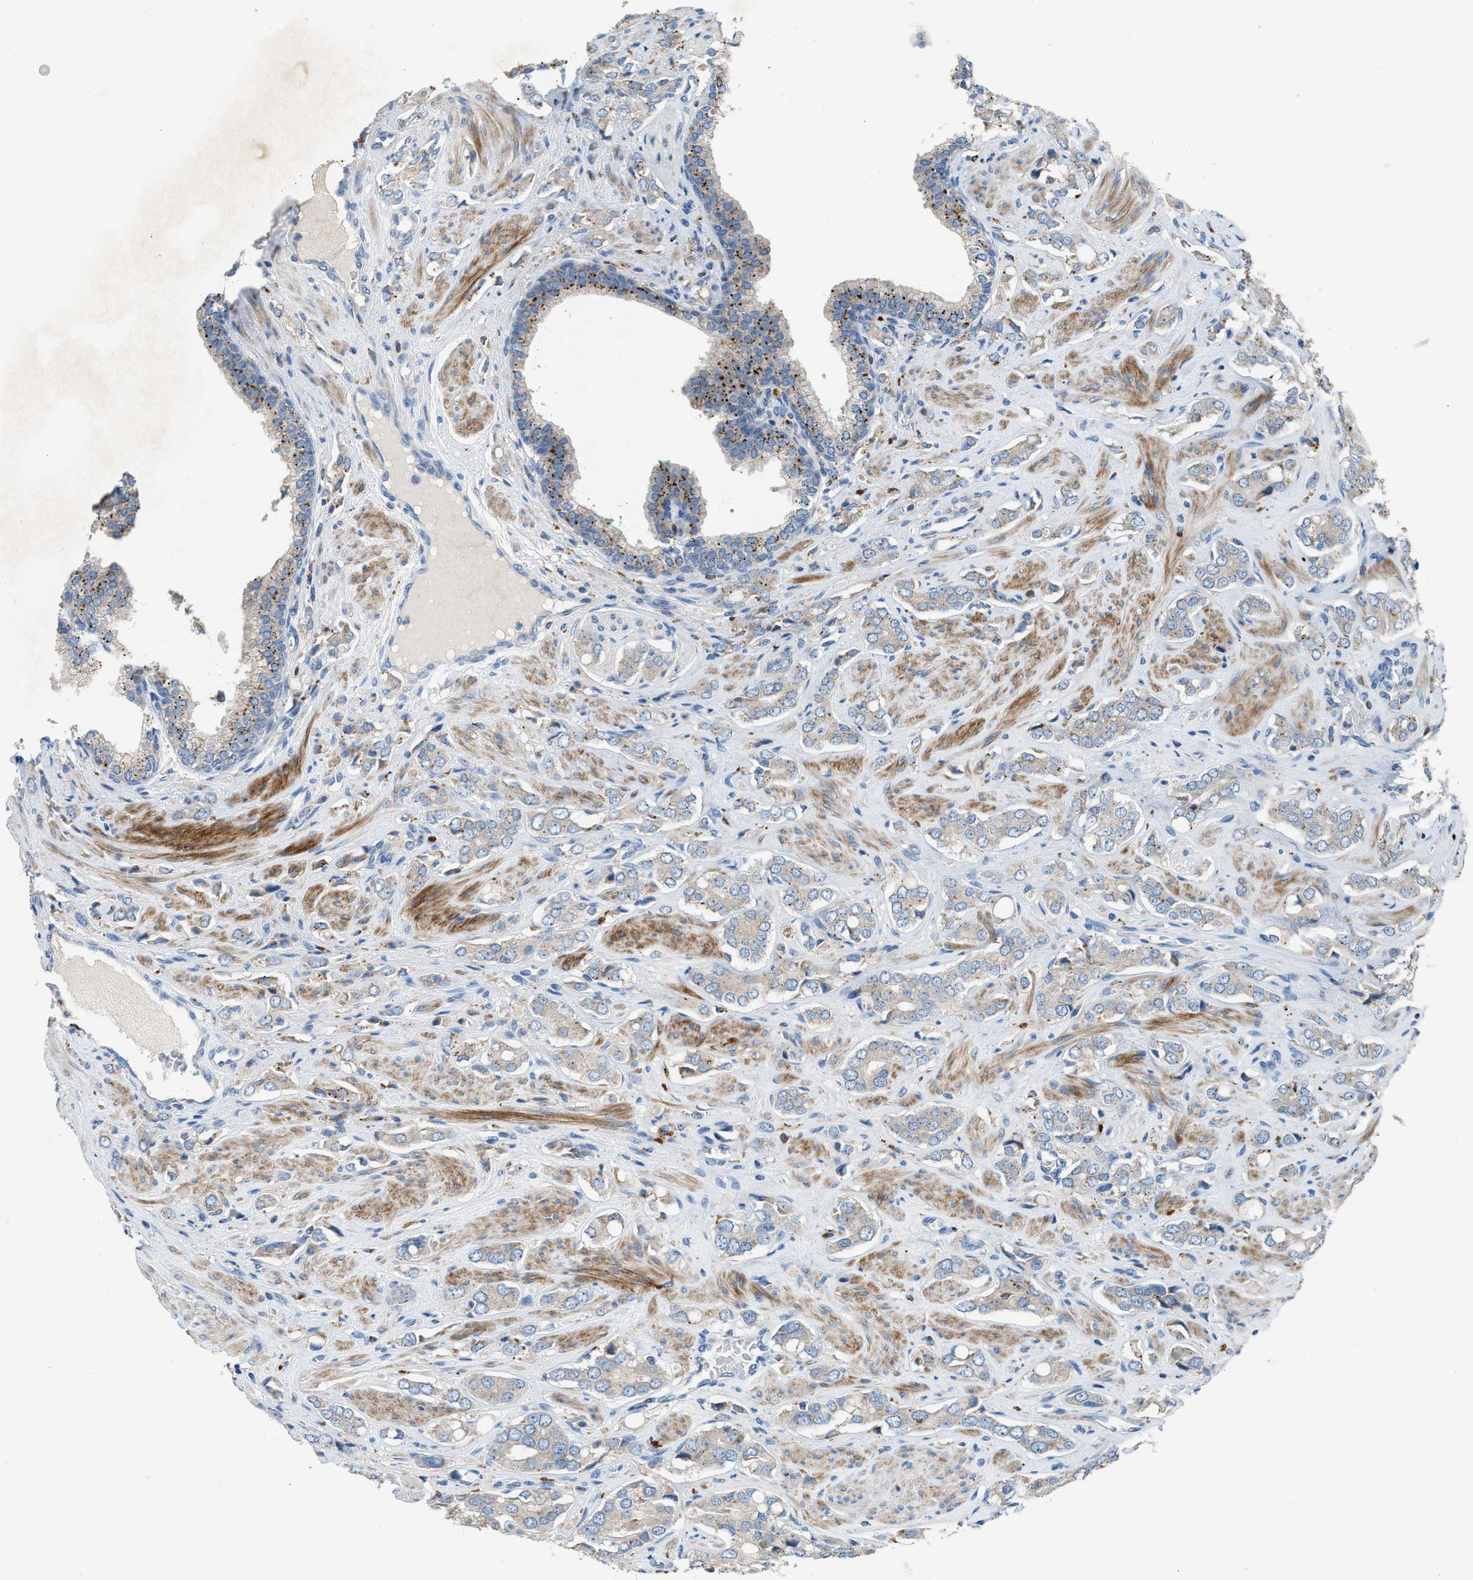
{"staining": {"intensity": "weak", "quantity": "25%-75%", "location": "cytoplasmic/membranous"}, "tissue": "prostate cancer", "cell_type": "Tumor cells", "image_type": "cancer", "snomed": [{"axis": "morphology", "description": "Adenocarcinoma, High grade"}, {"axis": "topography", "description": "Prostate"}], "caption": "This micrograph reveals IHC staining of prostate cancer (high-grade adenocarcinoma), with low weak cytoplasmic/membranous expression in about 25%-75% of tumor cells.", "gene": "AOAH", "patient": {"sex": "male", "age": 52}}